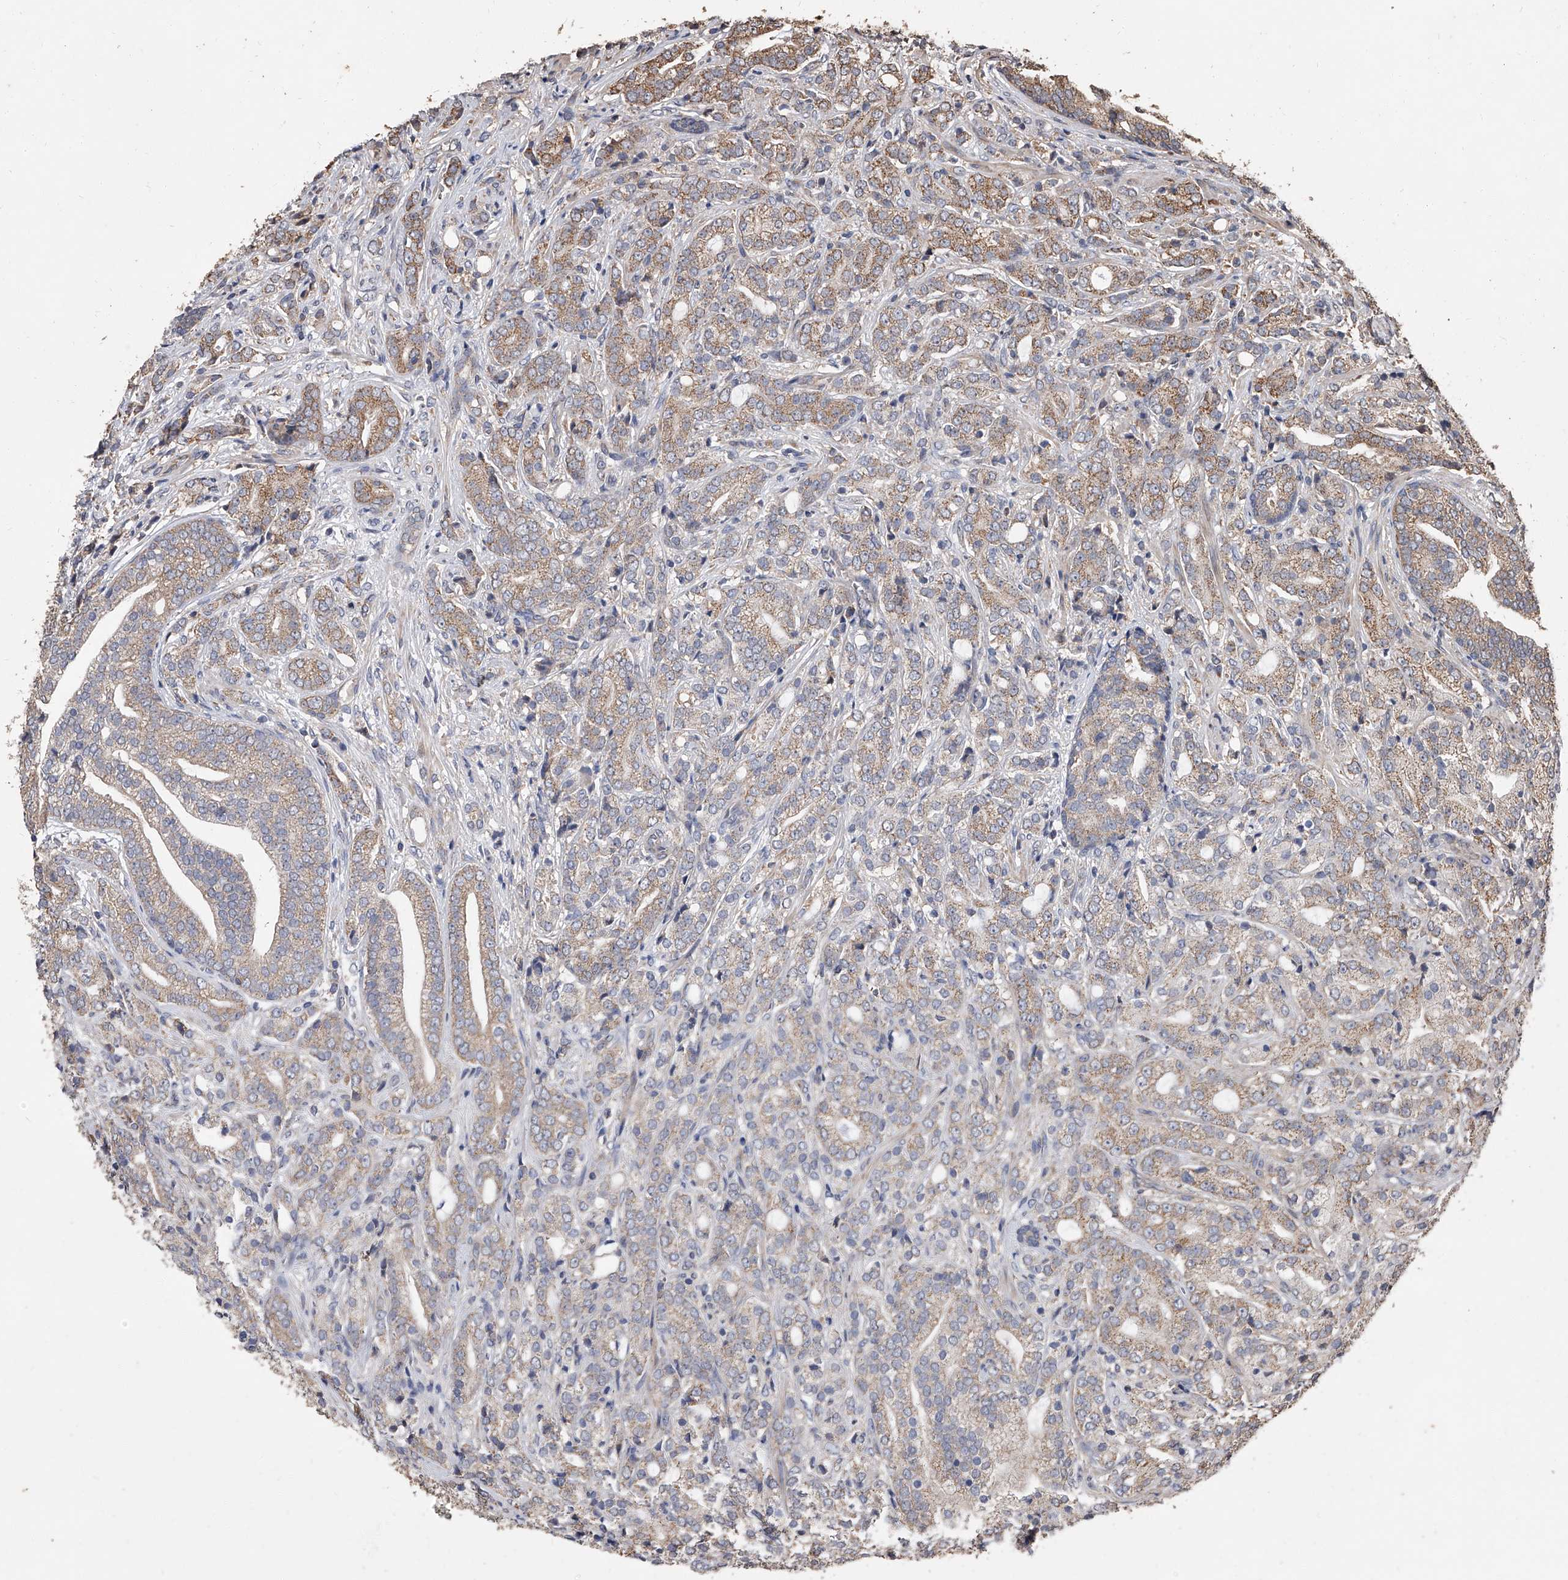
{"staining": {"intensity": "moderate", "quantity": ">75%", "location": "cytoplasmic/membranous"}, "tissue": "prostate cancer", "cell_type": "Tumor cells", "image_type": "cancer", "snomed": [{"axis": "morphology", "description": "Adenocarcinoma, High grade"}, {"axis": "topography", "description": "Prostate"}], "caption": "IHC staining of high-grade adenocarcinoma (prostate), which shows medium levels of moderate cytoplasmic/membranous expression in approximately >75% of tumor cells indicating moderate cytoplasmic/membranous protein positivity. The staining was performed using DAB (brown) for protein detection and nuclei were counterstained in hematoxylin (blue).", "gene": "LTV1", "patient": {"sex": "male", "age": 57}}